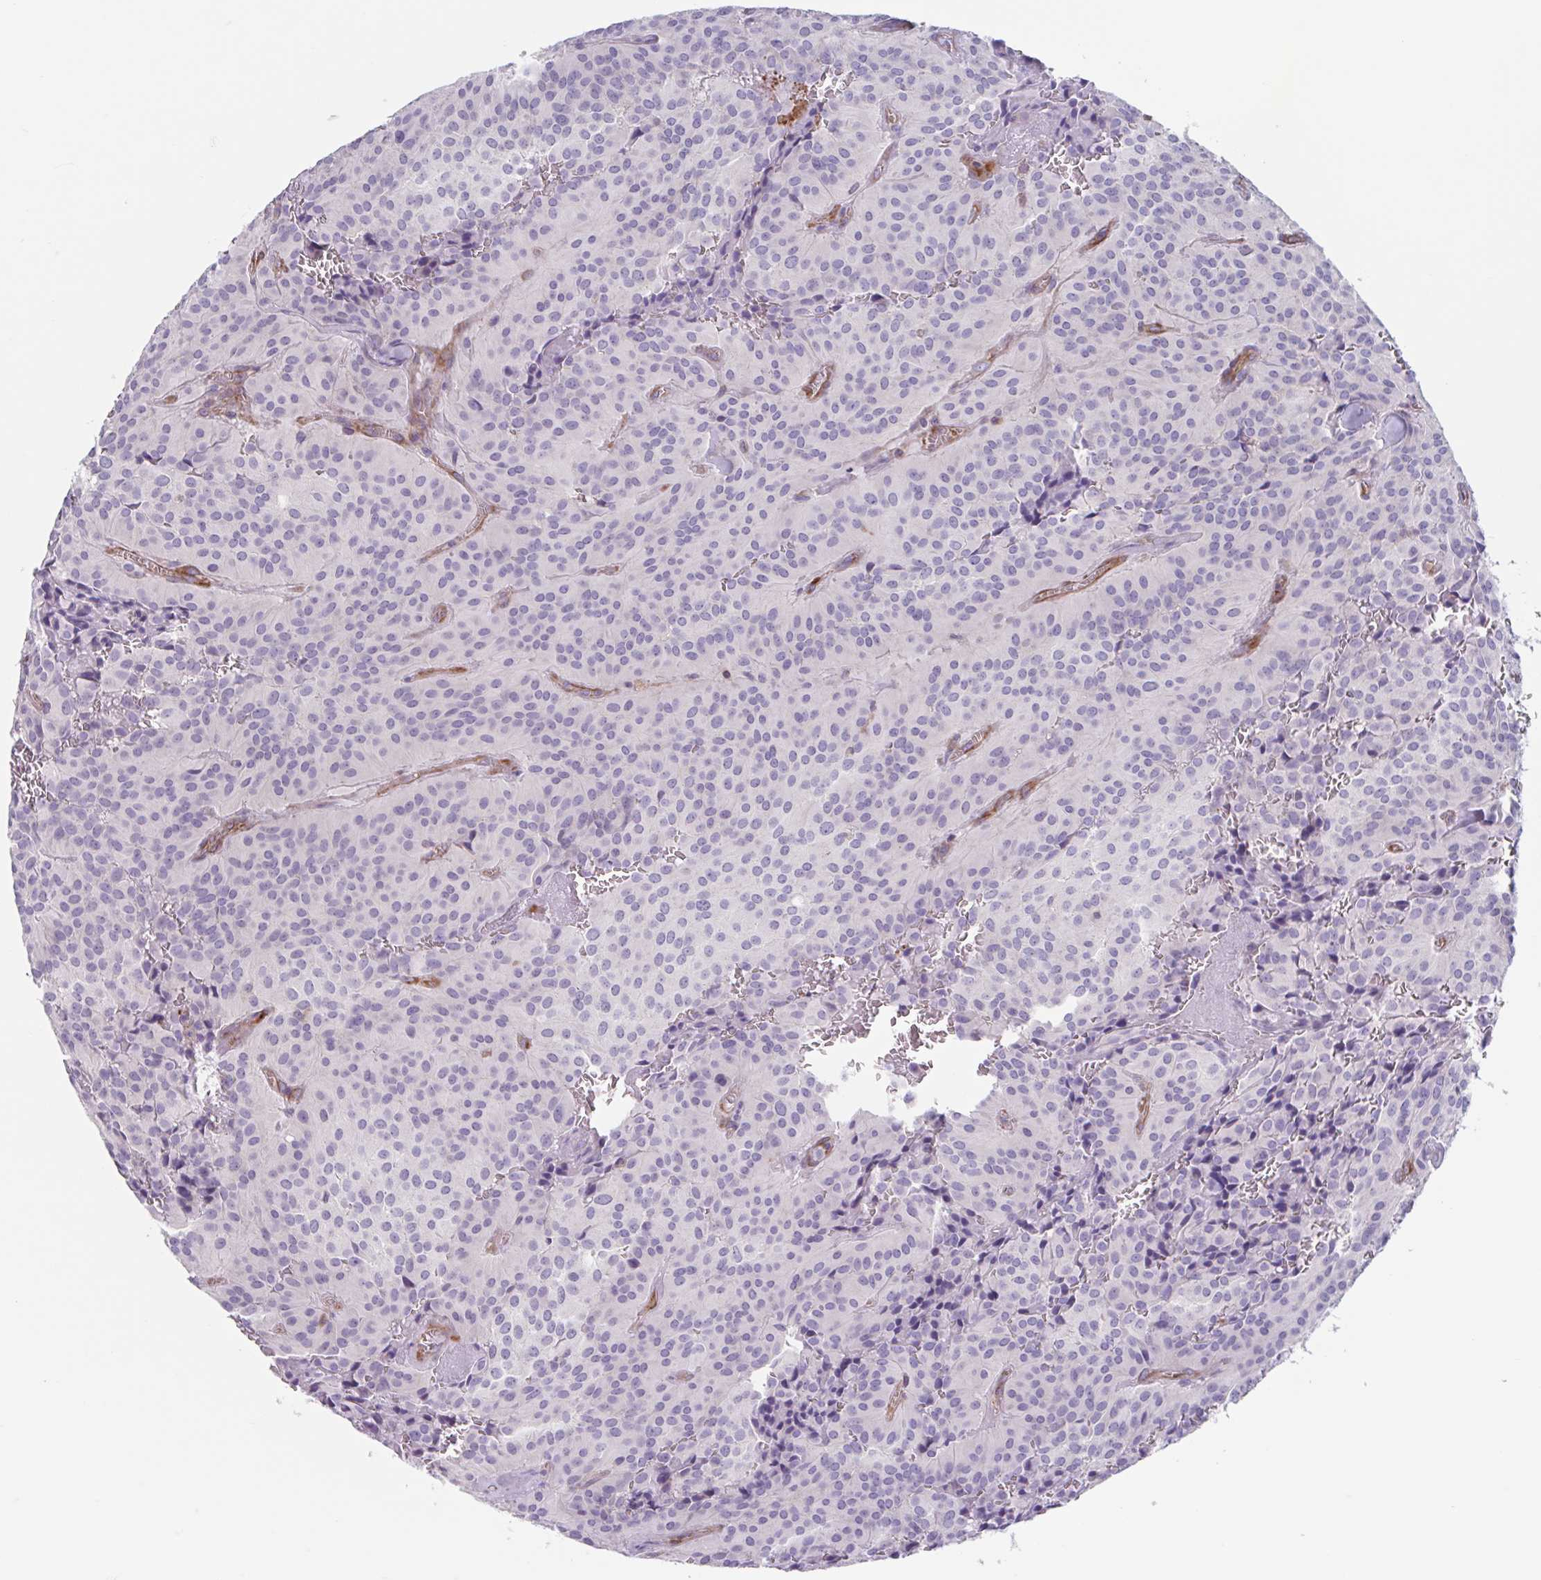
{"staining": {"intensity": "negative", "quantity": "none", "location": "none"}, "tissue": "glioma", "cell_type": "Tumor cells", "image_type": "cancer", "snomed": [{"axis": "morphology", "description": "Glioma, malignant, Low grade"}, {"axis": "topography", "description": "Brain"}], "caption": "IHC histopathology image of low-grade glioma (malignant) stained for a protein (brown), which reveals no positivity in tumor cells. The staining is performed using DAB brown chromogen with nuclei counter-stained in using hematoxylin.", "gene": "SHISA7", "patient": {"sex": "male", "age": 42}}